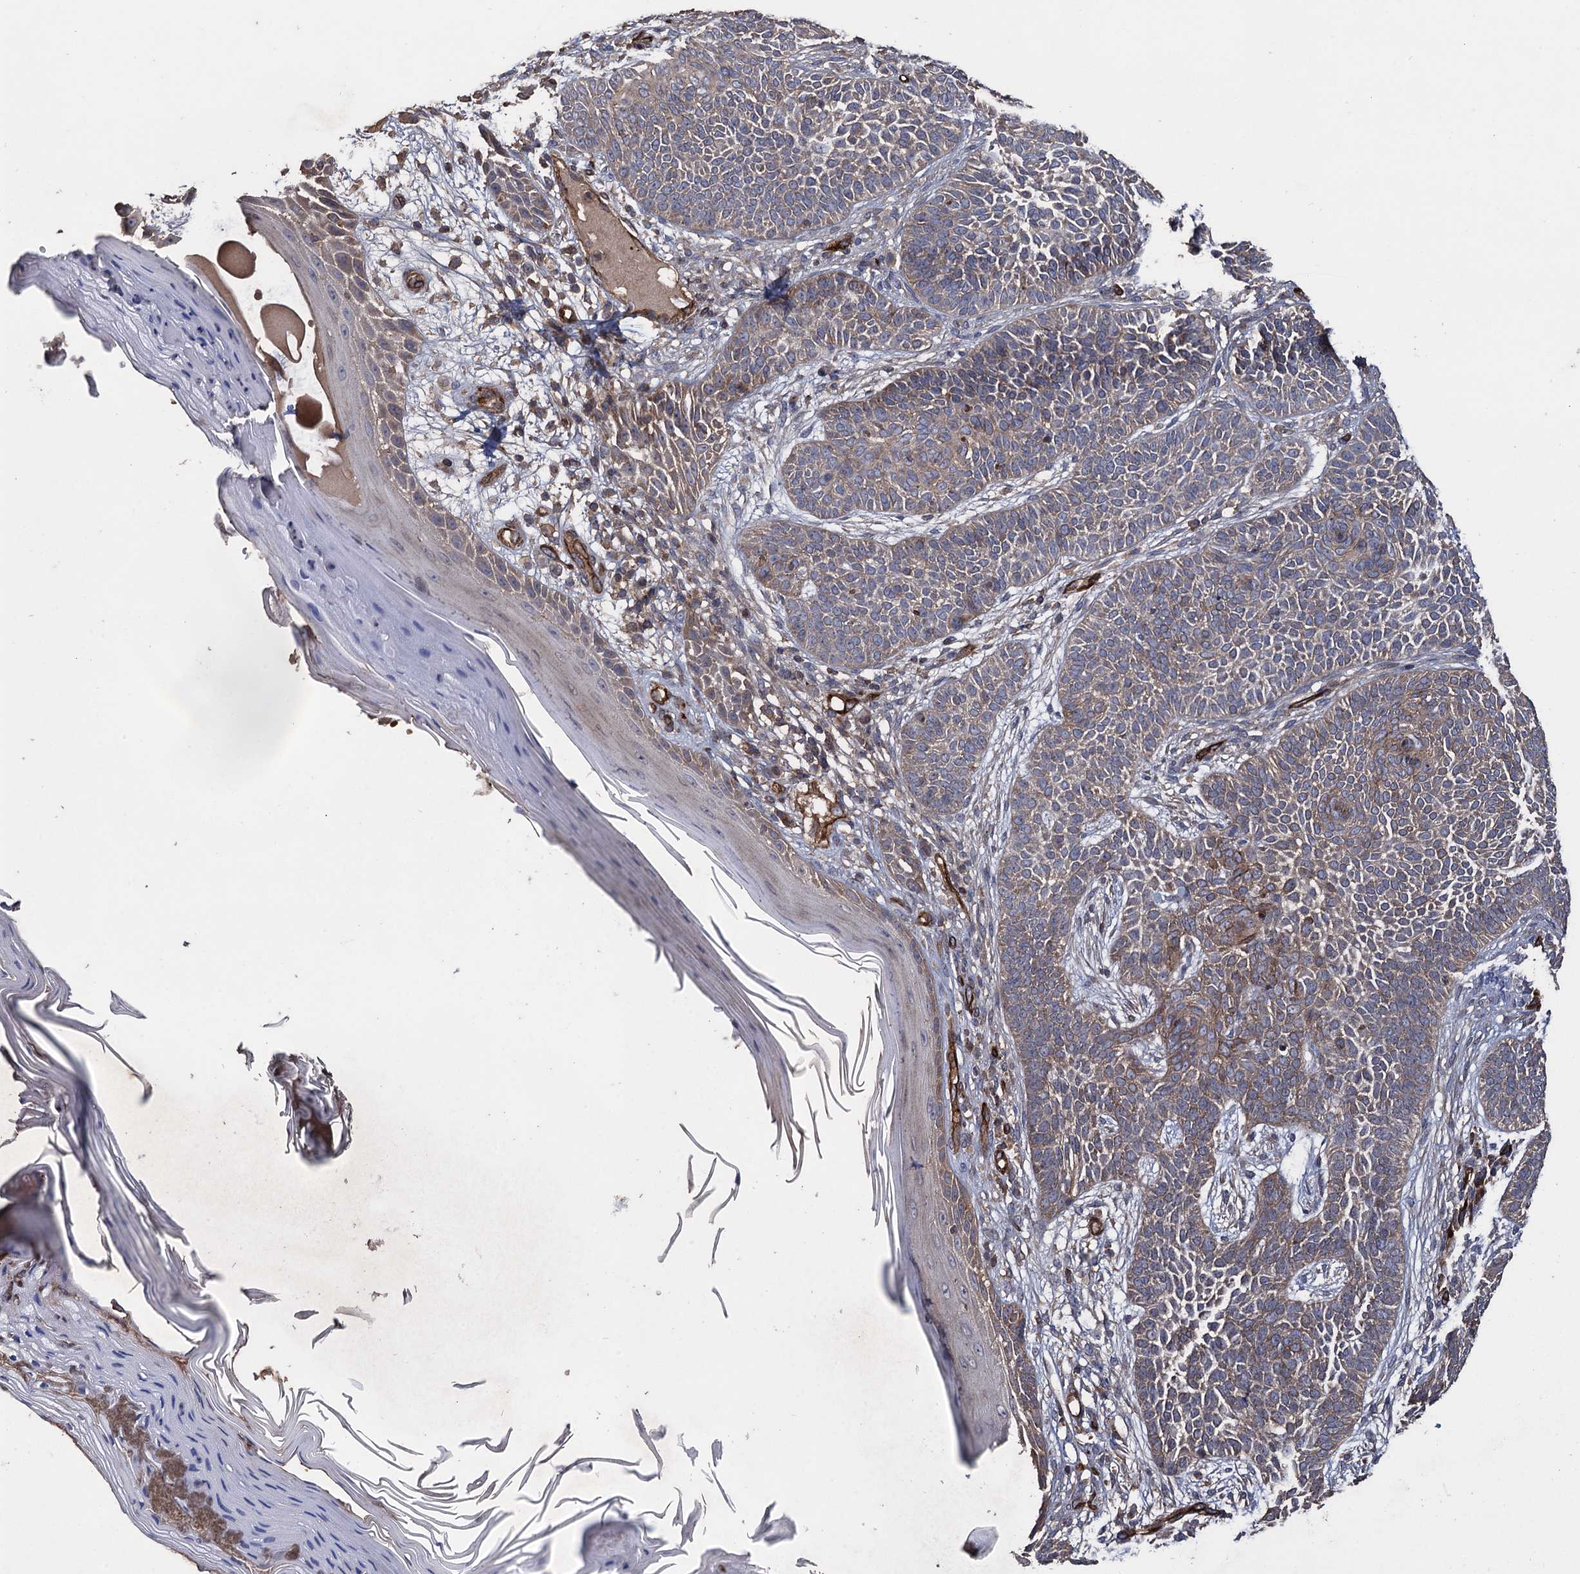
{"staining": {"intensity": "weak", "quantity": "25%-75%", "location": "cytoplasmic/membranous"}, "tissue": "skin cancer", "cell_type": "Tumor cells", "image_type": "cancer", "snomed": [{"axis": "morphology", "description": "Basal cell carcinoma"}, {"axis": "topography", "description": "Skin"}], "caption": "DAB immunohistochemical staining of skin cancer shows weak cytoplasmic/membranous protein expression in about 25%-75% of tumor cells.", "gene": "TXNDC11", "patient": {"sex": "male", "age": 85}}